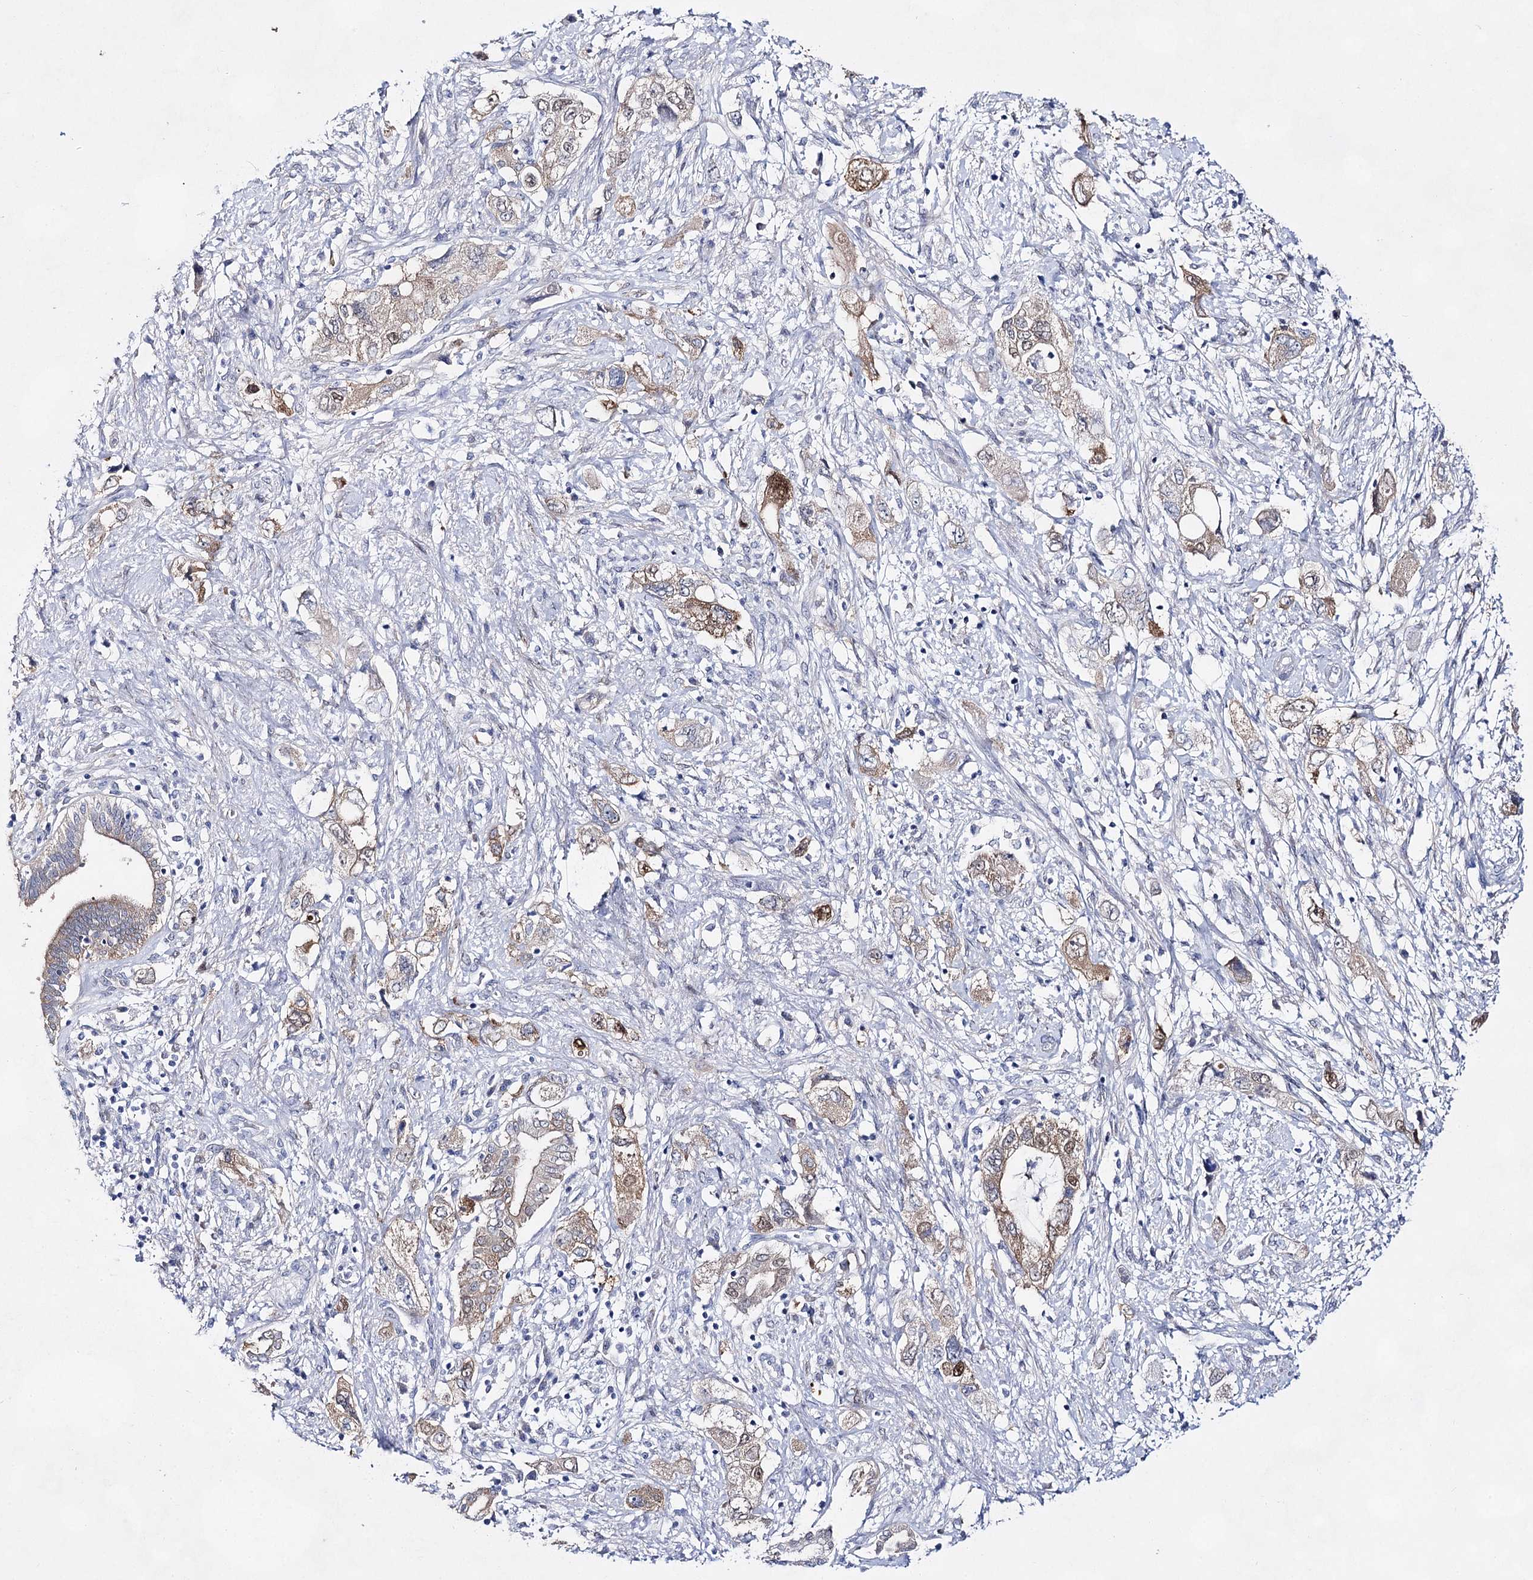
{"staining": {"intensity": "moderate", "quantity": "<25%", "location": "nuclear"}, "tissue": "pancreatic cancer", "cell_type": "Tumor cells", "image_type": "cancer", "snomed": [{"axis": "morphology", "description": "Adenocarcinoma, NOS"}, {"axis": "topography", "description": "Pancreas"}], "caption": "A micrograph of pancreatic cancer stained for a protein displays moderate nuclear brown staining in tumor cells.", "gene": "UGDH", "patient": {"sex": "female", "age": 73}}